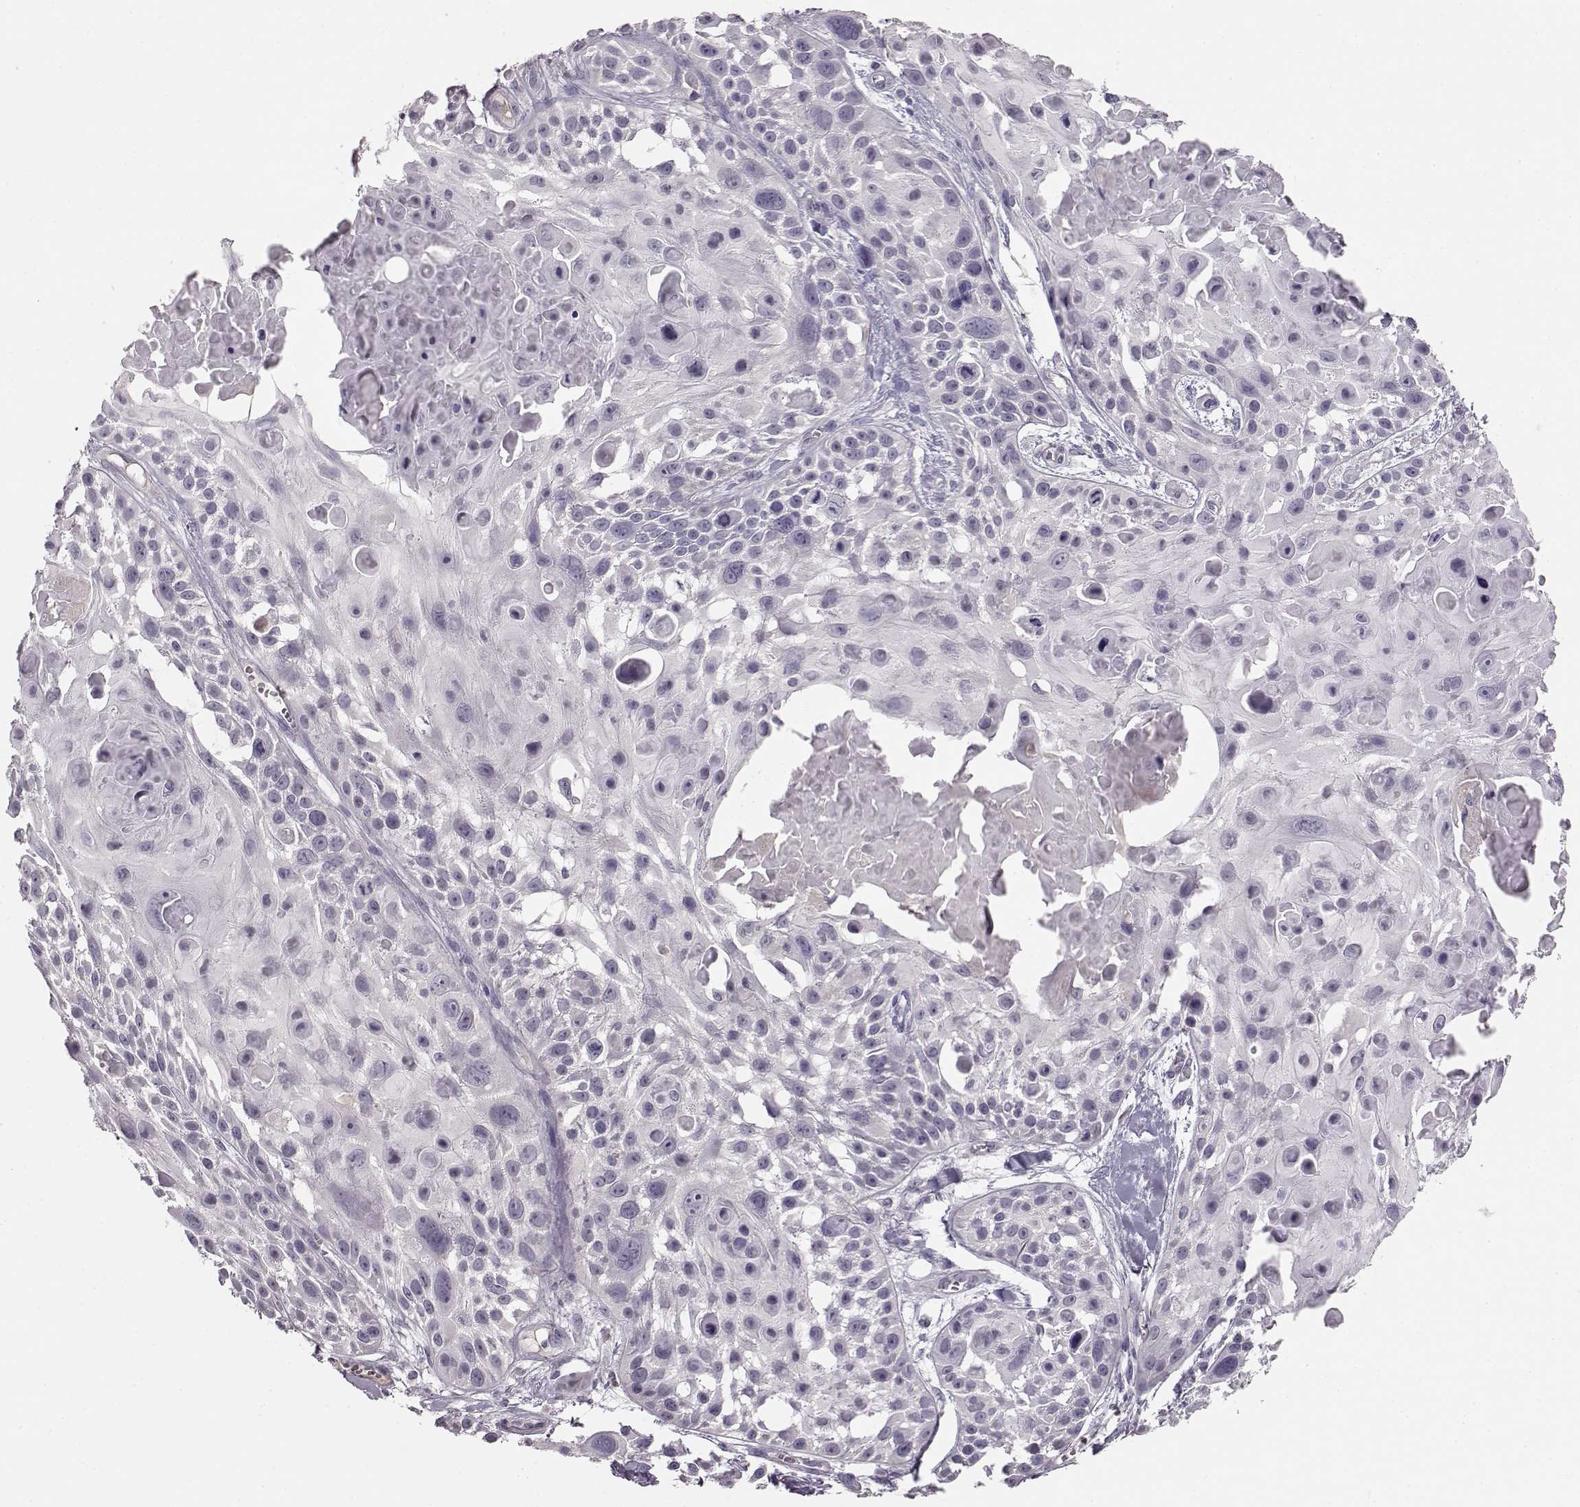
{"staining": {"intensity": "negative", "quantity": "none", "location": "none"}, "tissue": "skin cancer", "cell_type": "Tumor cells", "image_type": "cancer", "snomed": [{"axis": "morphology", "description": "Squamous cell carcinoma, NOS"}, {"axis": "topography", "description": "Skin"}, {"axis": "topography", "description": "Anal"}], "caption": "The image shows no significant expression in tumor cells of skin cancer (squamous cell carcinoma). (DAB IHC with hematoxylin counter stain).", "gene": "BFSP2", "patient": {"sex": "female", "age": 75}}